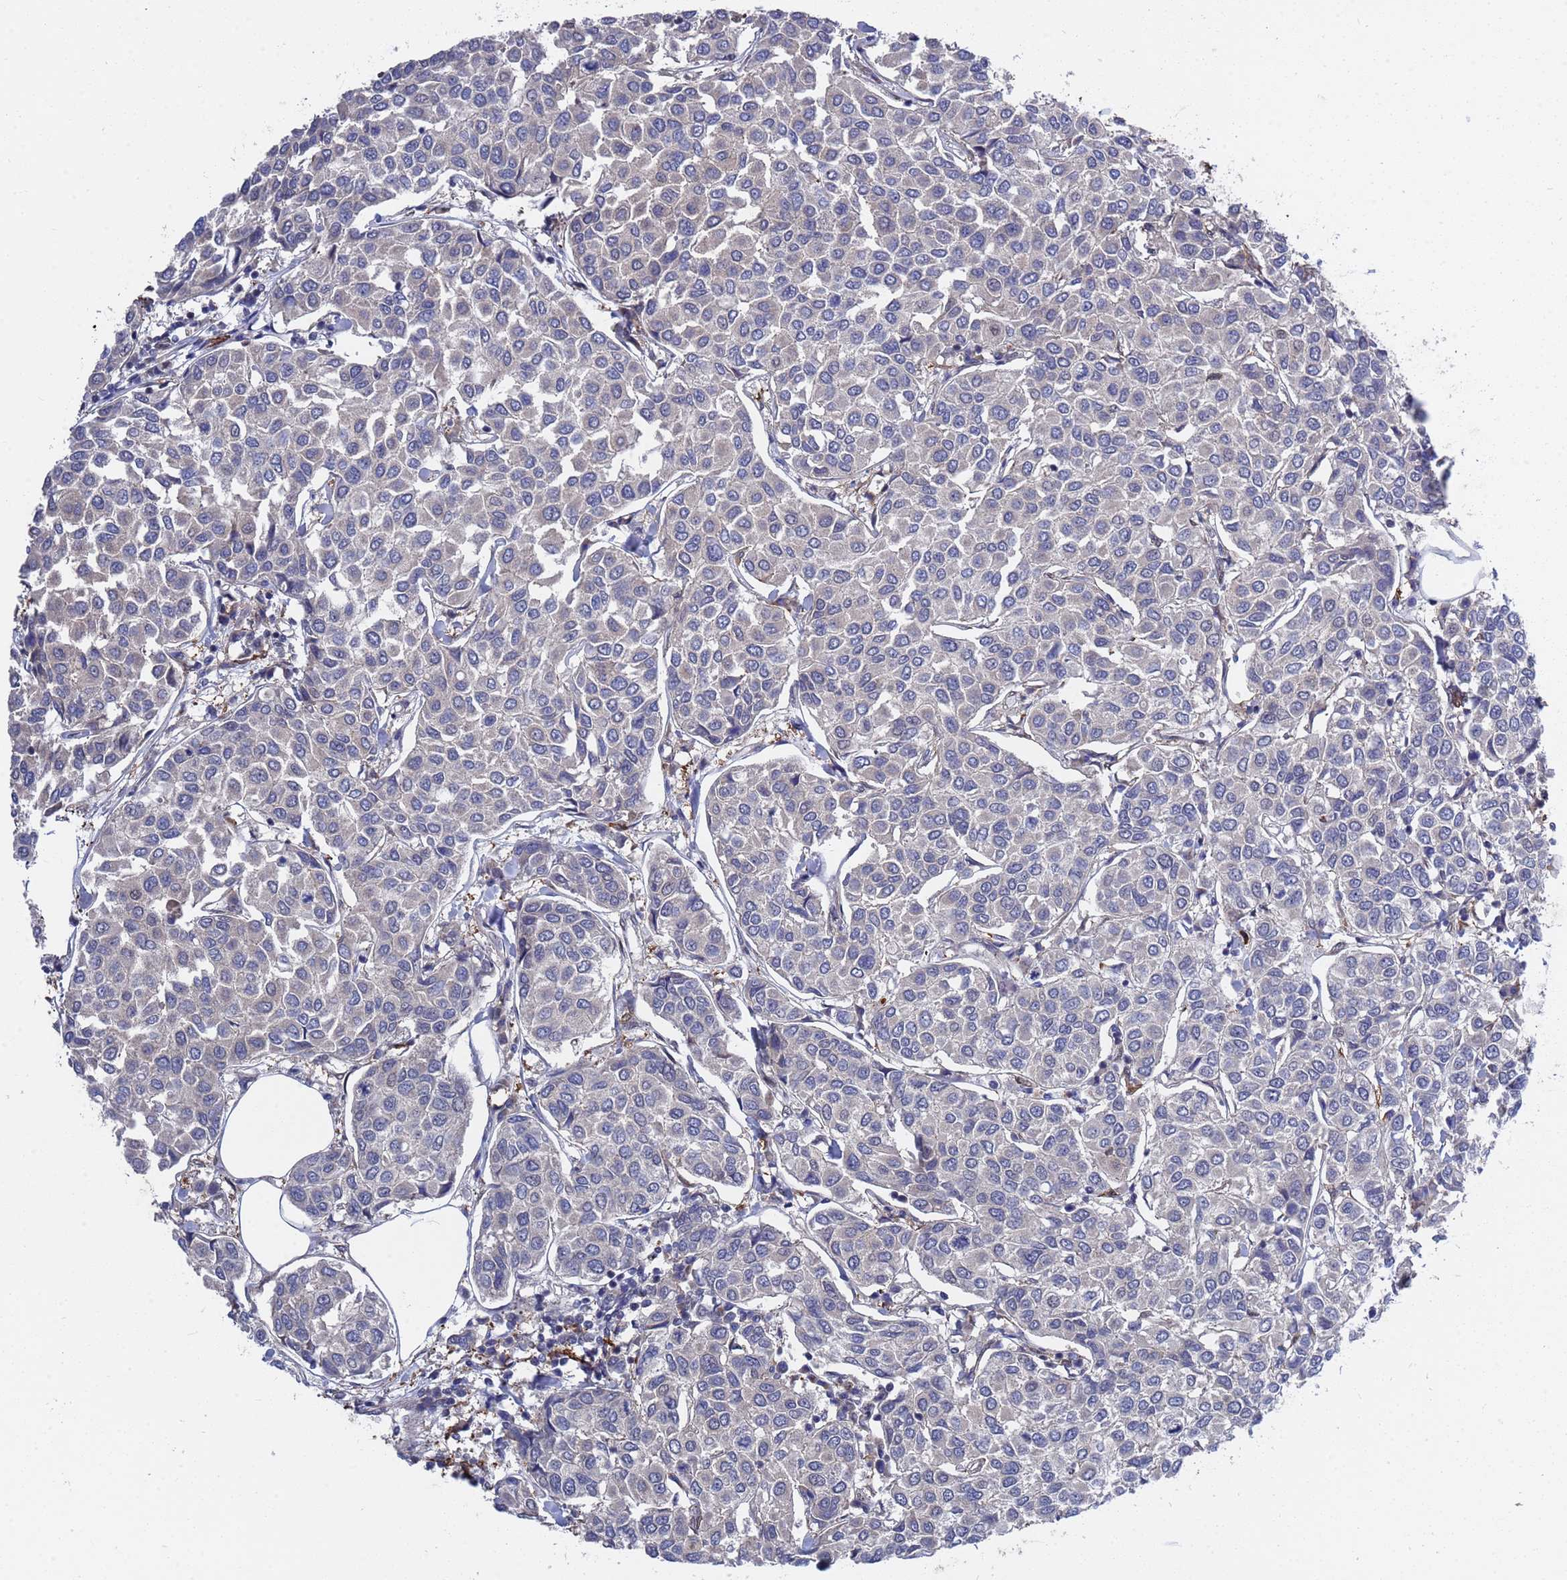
{"staining": {"intensity": "negative", "quantity": "none", "location": "none"}, "tissue": "breast cancer", "cell_type": "Tumor cells", "image_type": "cancer", "snomed": [{"axis": "morphology", "description": "Duct carcinoma"}, {"axis": "topography", "description": "Breast"}], "caption": "High power microscopy image of an immunohistochemistry micrograph of breast cancer (invasive ductal carcinoma), revealing no significant staining in tumor cells. Brightfield microscopy of immunohistochemistry (IHC) stained with DAB (brown) and hematoxylin (blue), captured at high magnification.", "gene": "TMBIM6", "patient": {"sex": "female", "age": 55}}